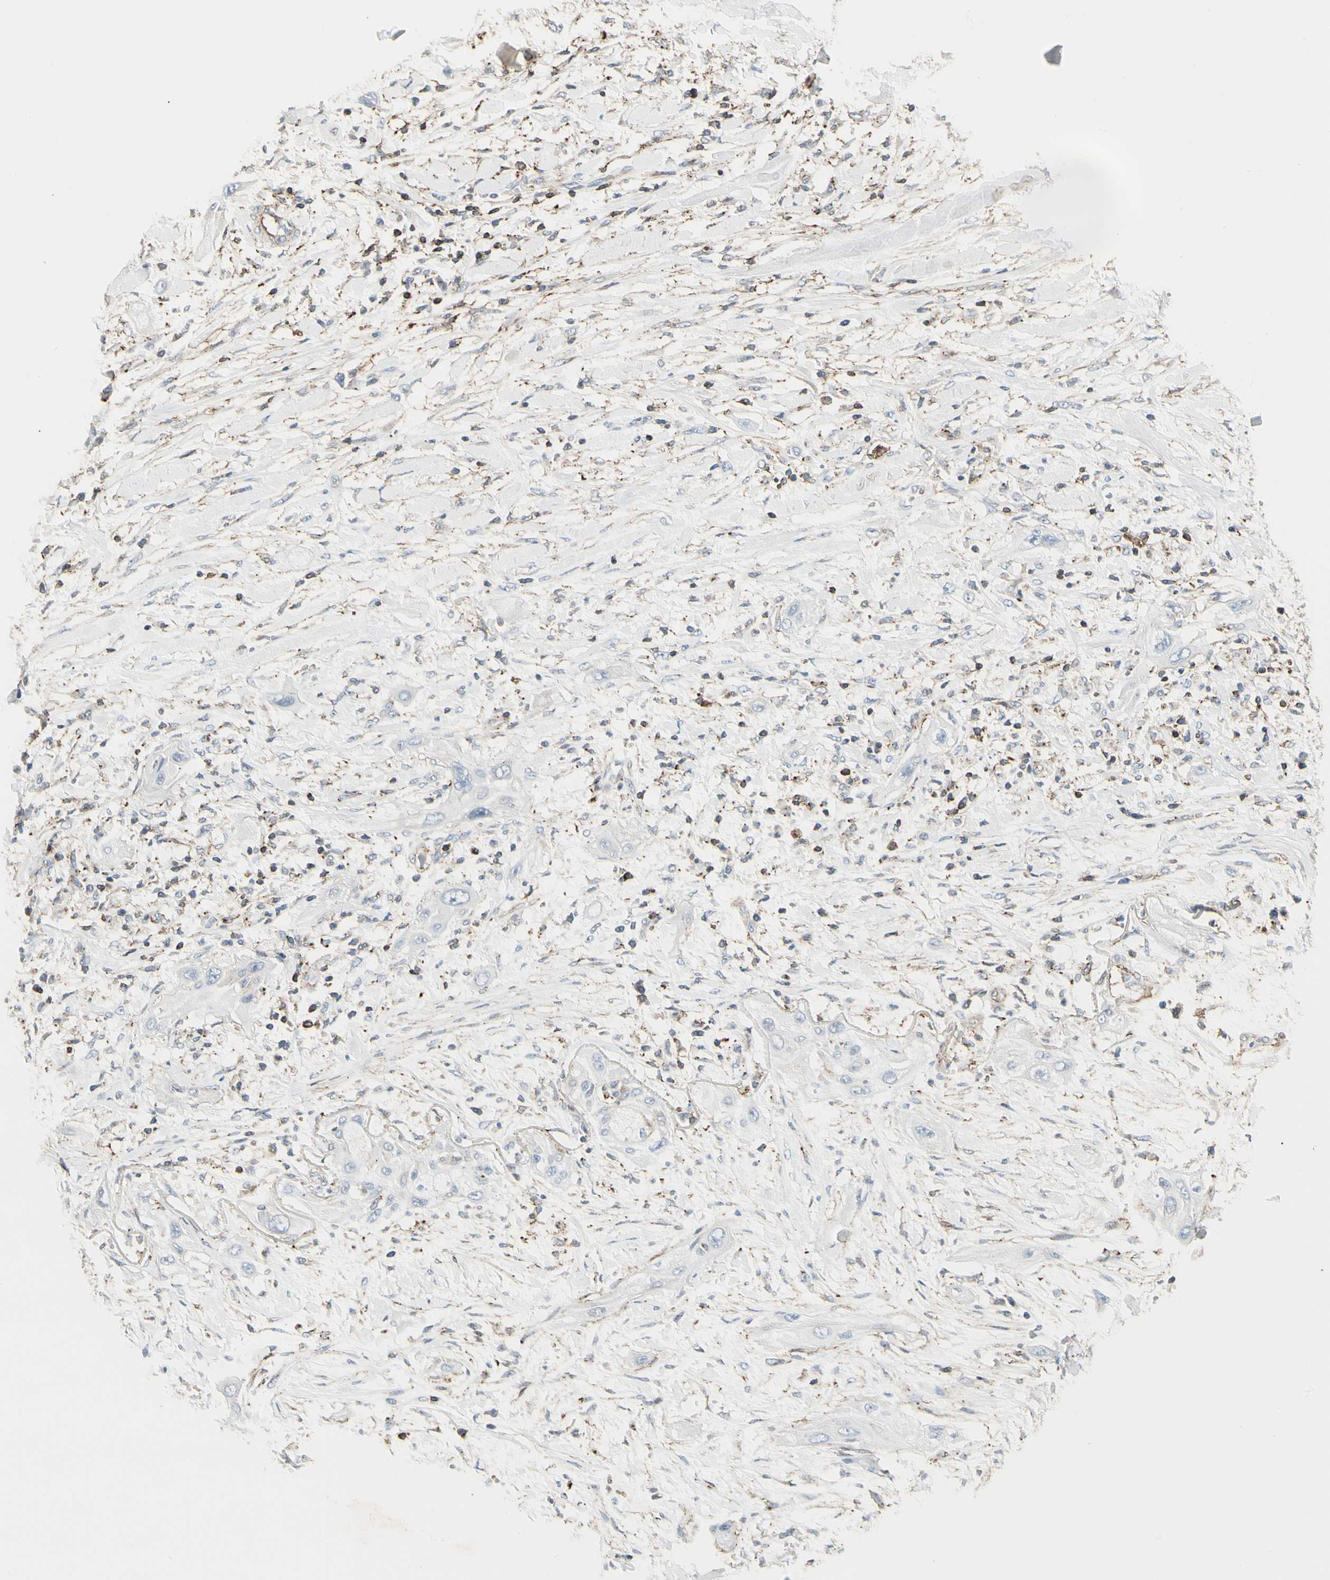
{"staining": {"intensity": "negative", "quantity": "none", "location": "none"}, "tissue": "lung cancer", "cell_type": "Tumor cells", "image_type": "cancer", "snomed": [{"axis": "morphology", "description": "Squamous cell carcinoma, NOS"}, {"axis": "topography", "description": "Lung"}], "caption": "Histopathology image shows no protein staining in tumor cells of lung squamous cell carcinoma tissue.", "gene": "CLEC2B", "patient": {"sex": "female", "age": 47}}